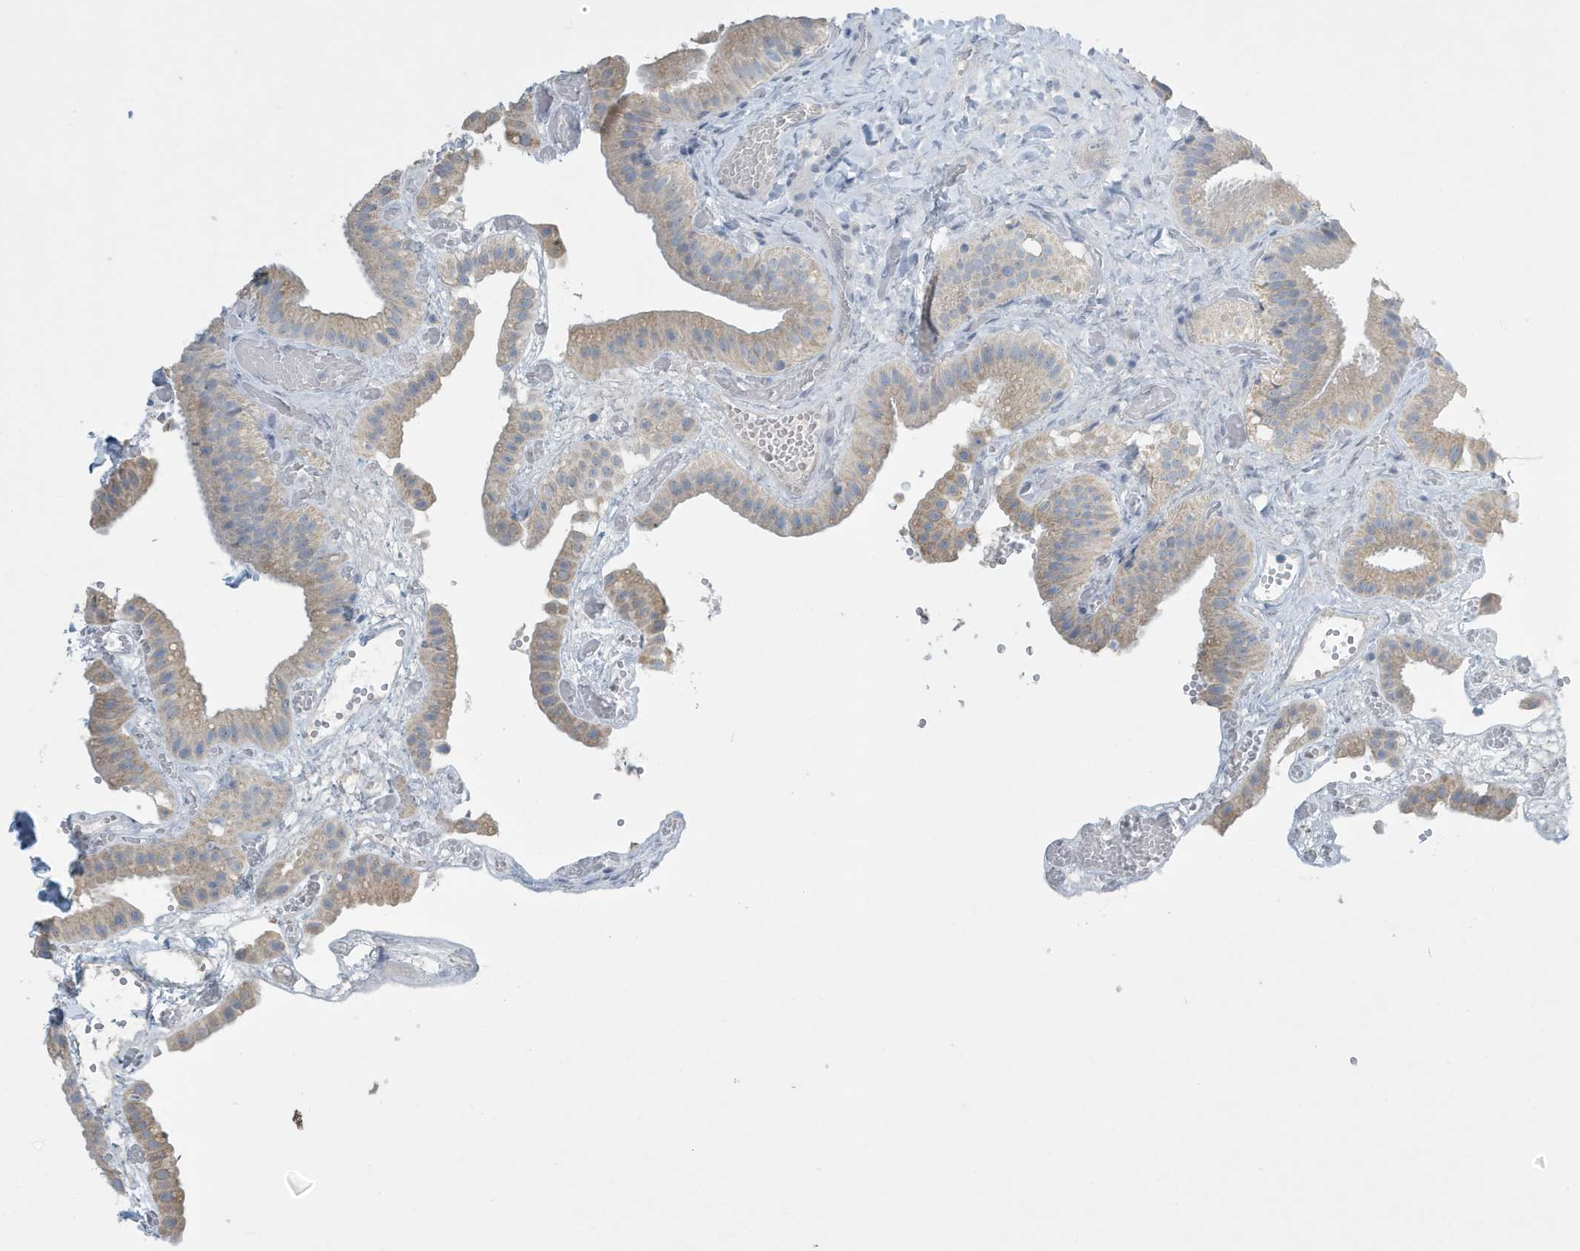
{"staining": {"intensity": "moderate", "quantity": "<25%", "location": "cytoplasmic/membranous"}, "tissue": "gallbladder", "cell_type": "Glandular cells", "image_type": "normal", "snomed": [{"axis": "morphology", "description": "Normal tissue, NOS"}, {"axis": "topography", "description": "Gallbladder"}], "caption": "IHC (DAB) staining of normal human gallbladder shows moderate cytoplasmic/membranous protein staining in approximately <25% of glandular cells.", "gene": "UGT2B4", "patient": {"sex": "female", "age": 64}}